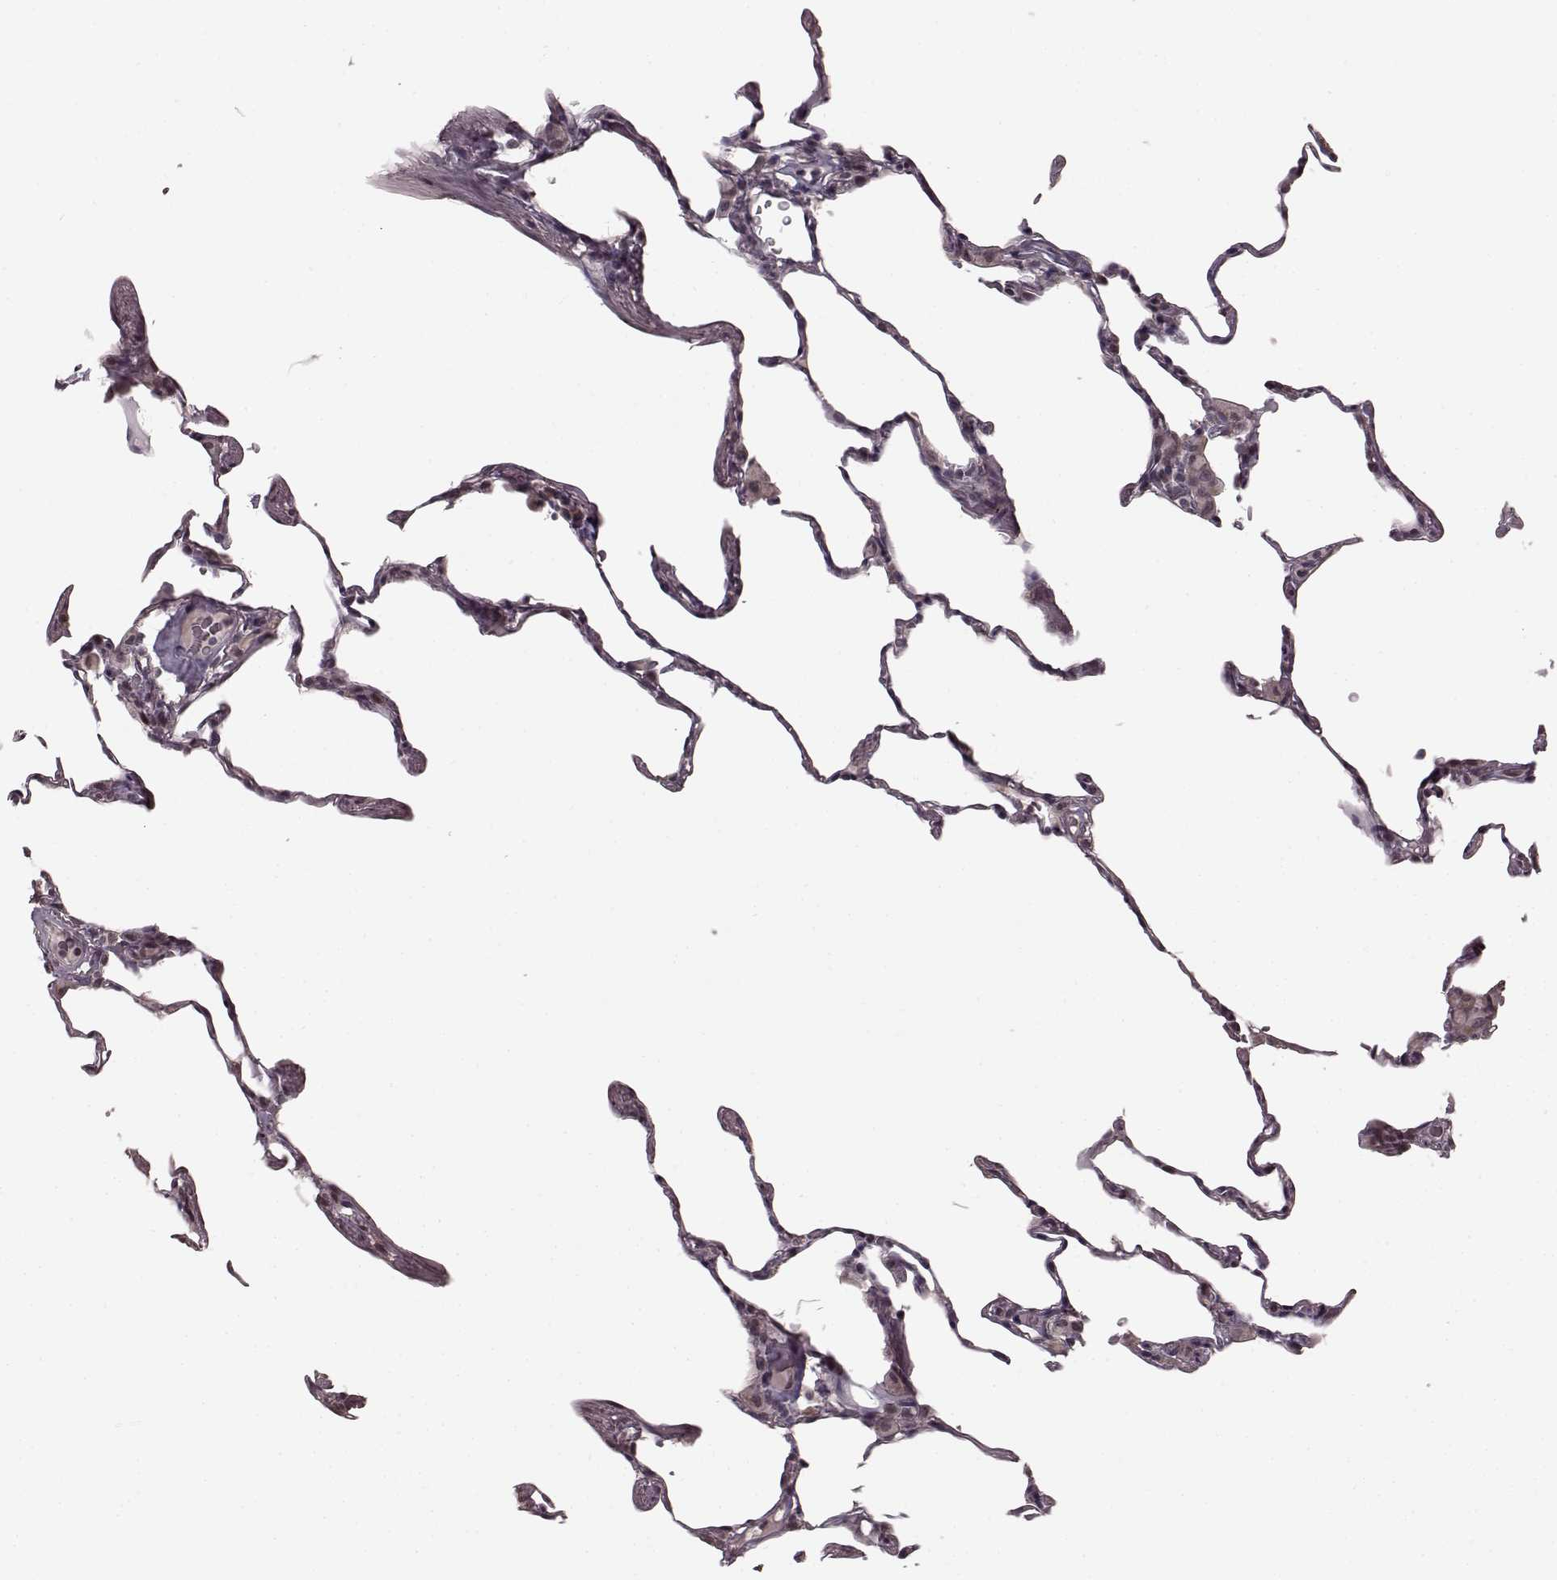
{"staining": {"intensity": "negative", "quantity": "none", "location": "none"}, "tissue": "lung", "cell_type": "Alveolar cells", "image_type": "normal", "snomed": [{"axis": "morphology", "description": "Normal tissue, NOS"}, {"axis": "topography", "description": "Lung"}], "caption": "Human lung stained for a protein using immunohistochemistry shows no staining in alveolar cells.", "gene": "PLCB4", "patient": {"sex": "female", "age": 57}}